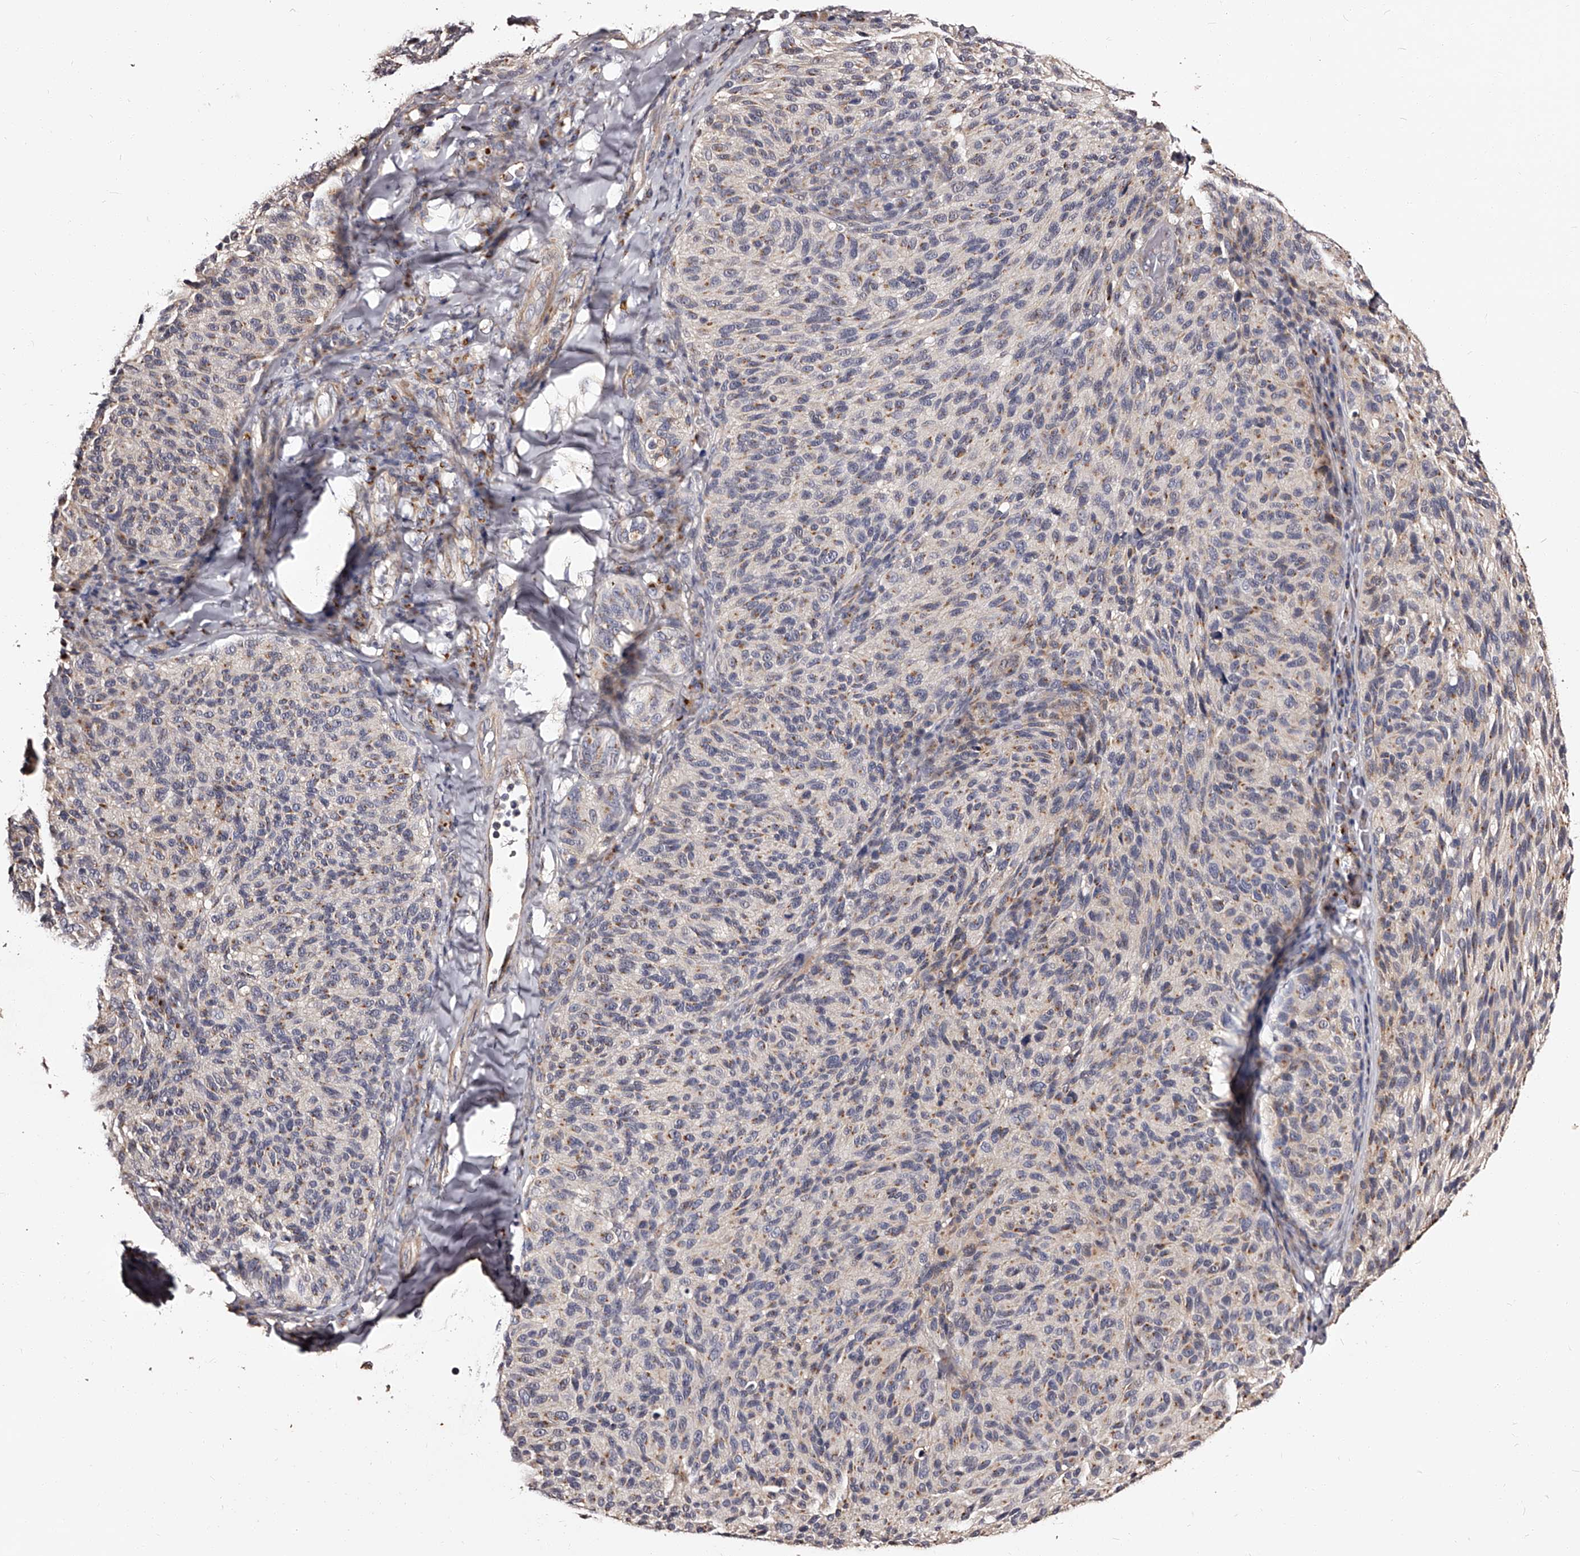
{"staining": {"intensity": "negative", "quantity": "none", "location": "none"}, "tissue": "melanoma", "cell_type": "Tumor cells", "image_type": "cancer", "snomed": [{"axis": "morphology", "description": "Malignant melanoma, NOS"}, {"axis": "topography", "description": "Skin"}], "caption": "This is an immunohistochemistry (IHC) photomicrograph of human malignant melanoma. There is no expression in tumor cells.", "gene": "RSC1A1", "patient": {"sex": "female", "age": 73}}